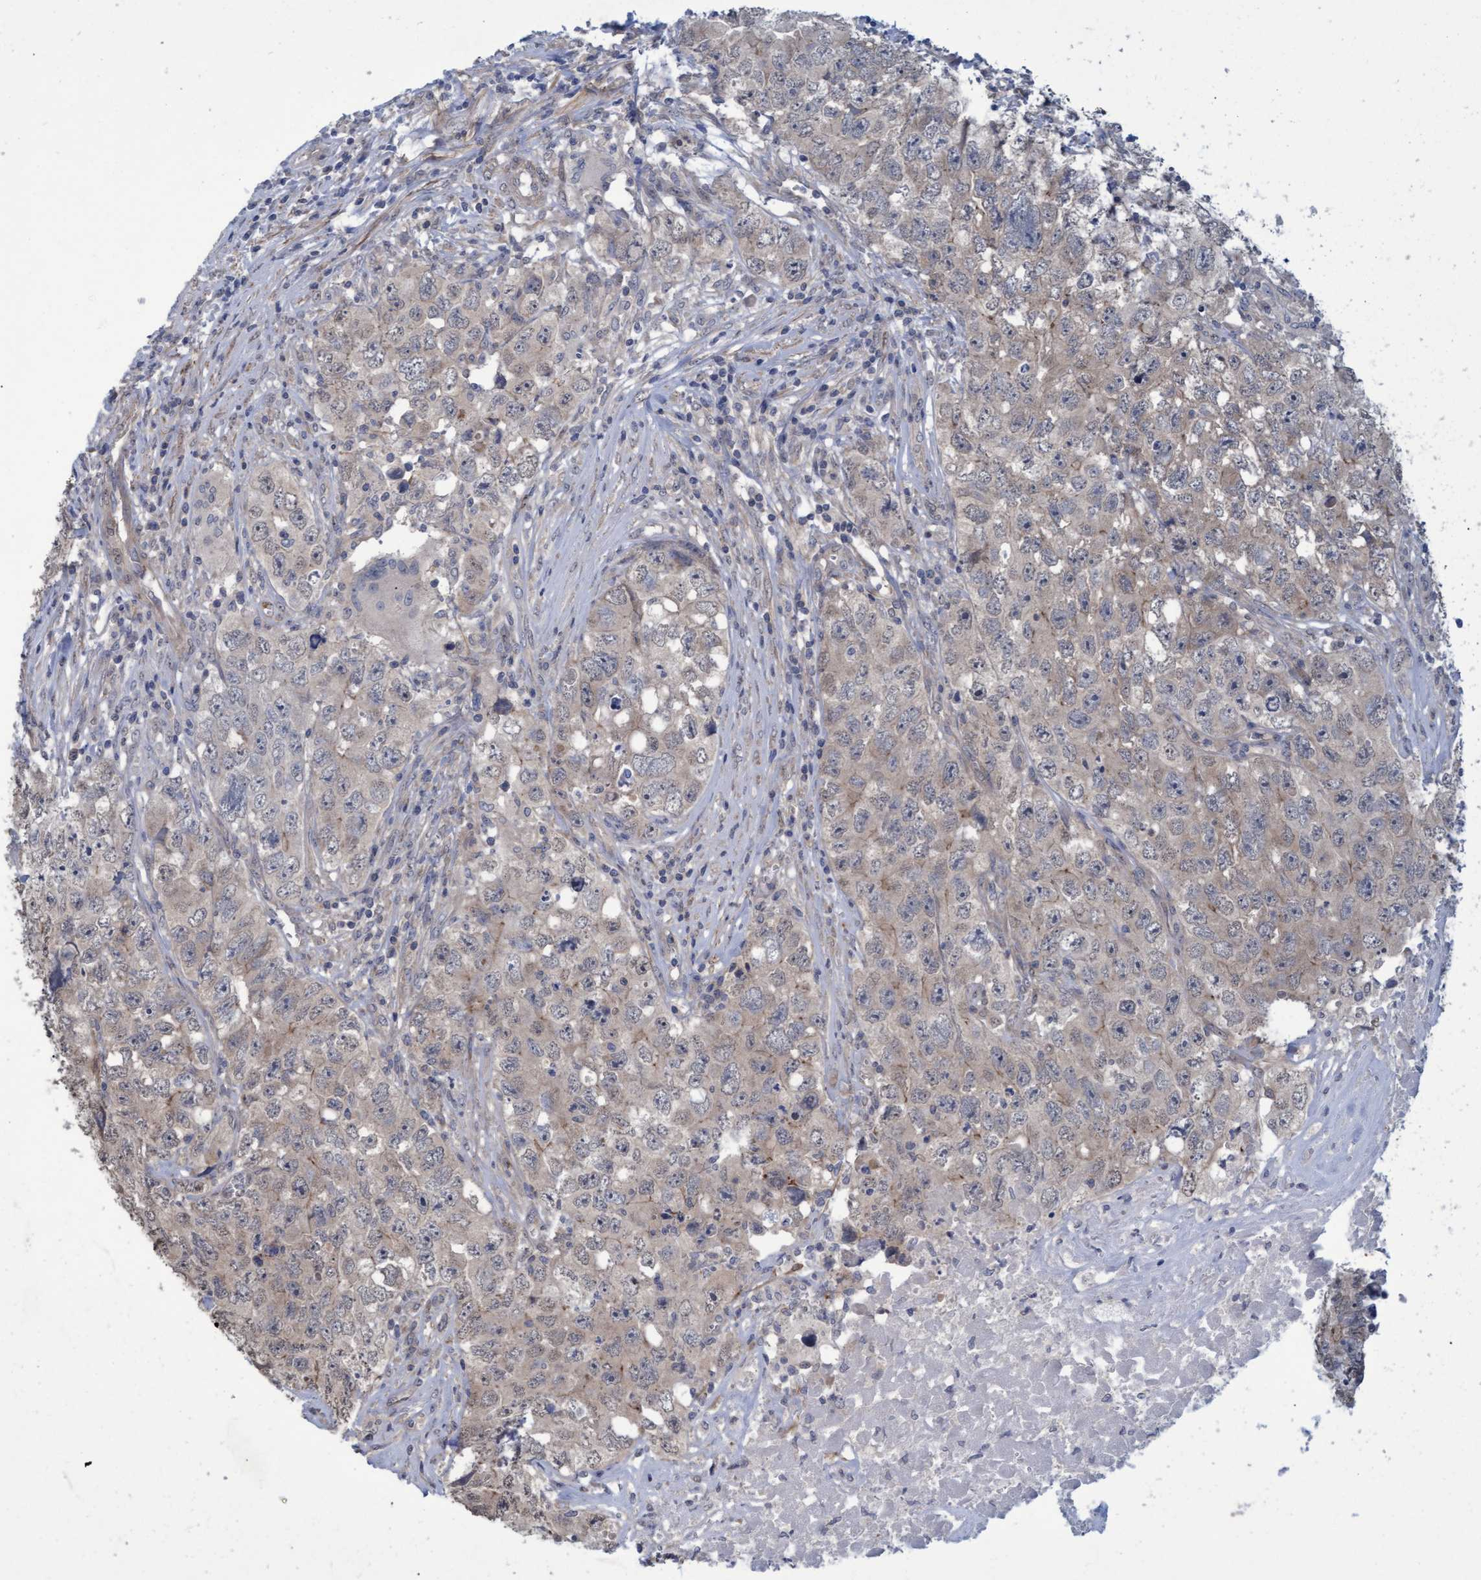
{"staining": {"intensity": "weak", "quantity": "25%-75%", "location": "cytoplasmic/membranous"}, "tissue": "testis cancer", "cell_type": "Tumor cells", "image_type": "cancer", "snomed": [{"axis": "morphology", "description": "Seminoma, NOS"}, {"axis": "morphology", "description": "Carcinoma, Embryonal, NOS"}, {"axis": "topography", "description": "Testis"}], "caption": "High-power microscopy captured an immunohistochemistry (IHC) photomicrograph of seminoma (testis), revealing weak cytoplasmic/membranous positivity in approximately 25%-75% of tumor cells.", "gene": "NAA15", "patient": {"sex": "male", "age": 43}}